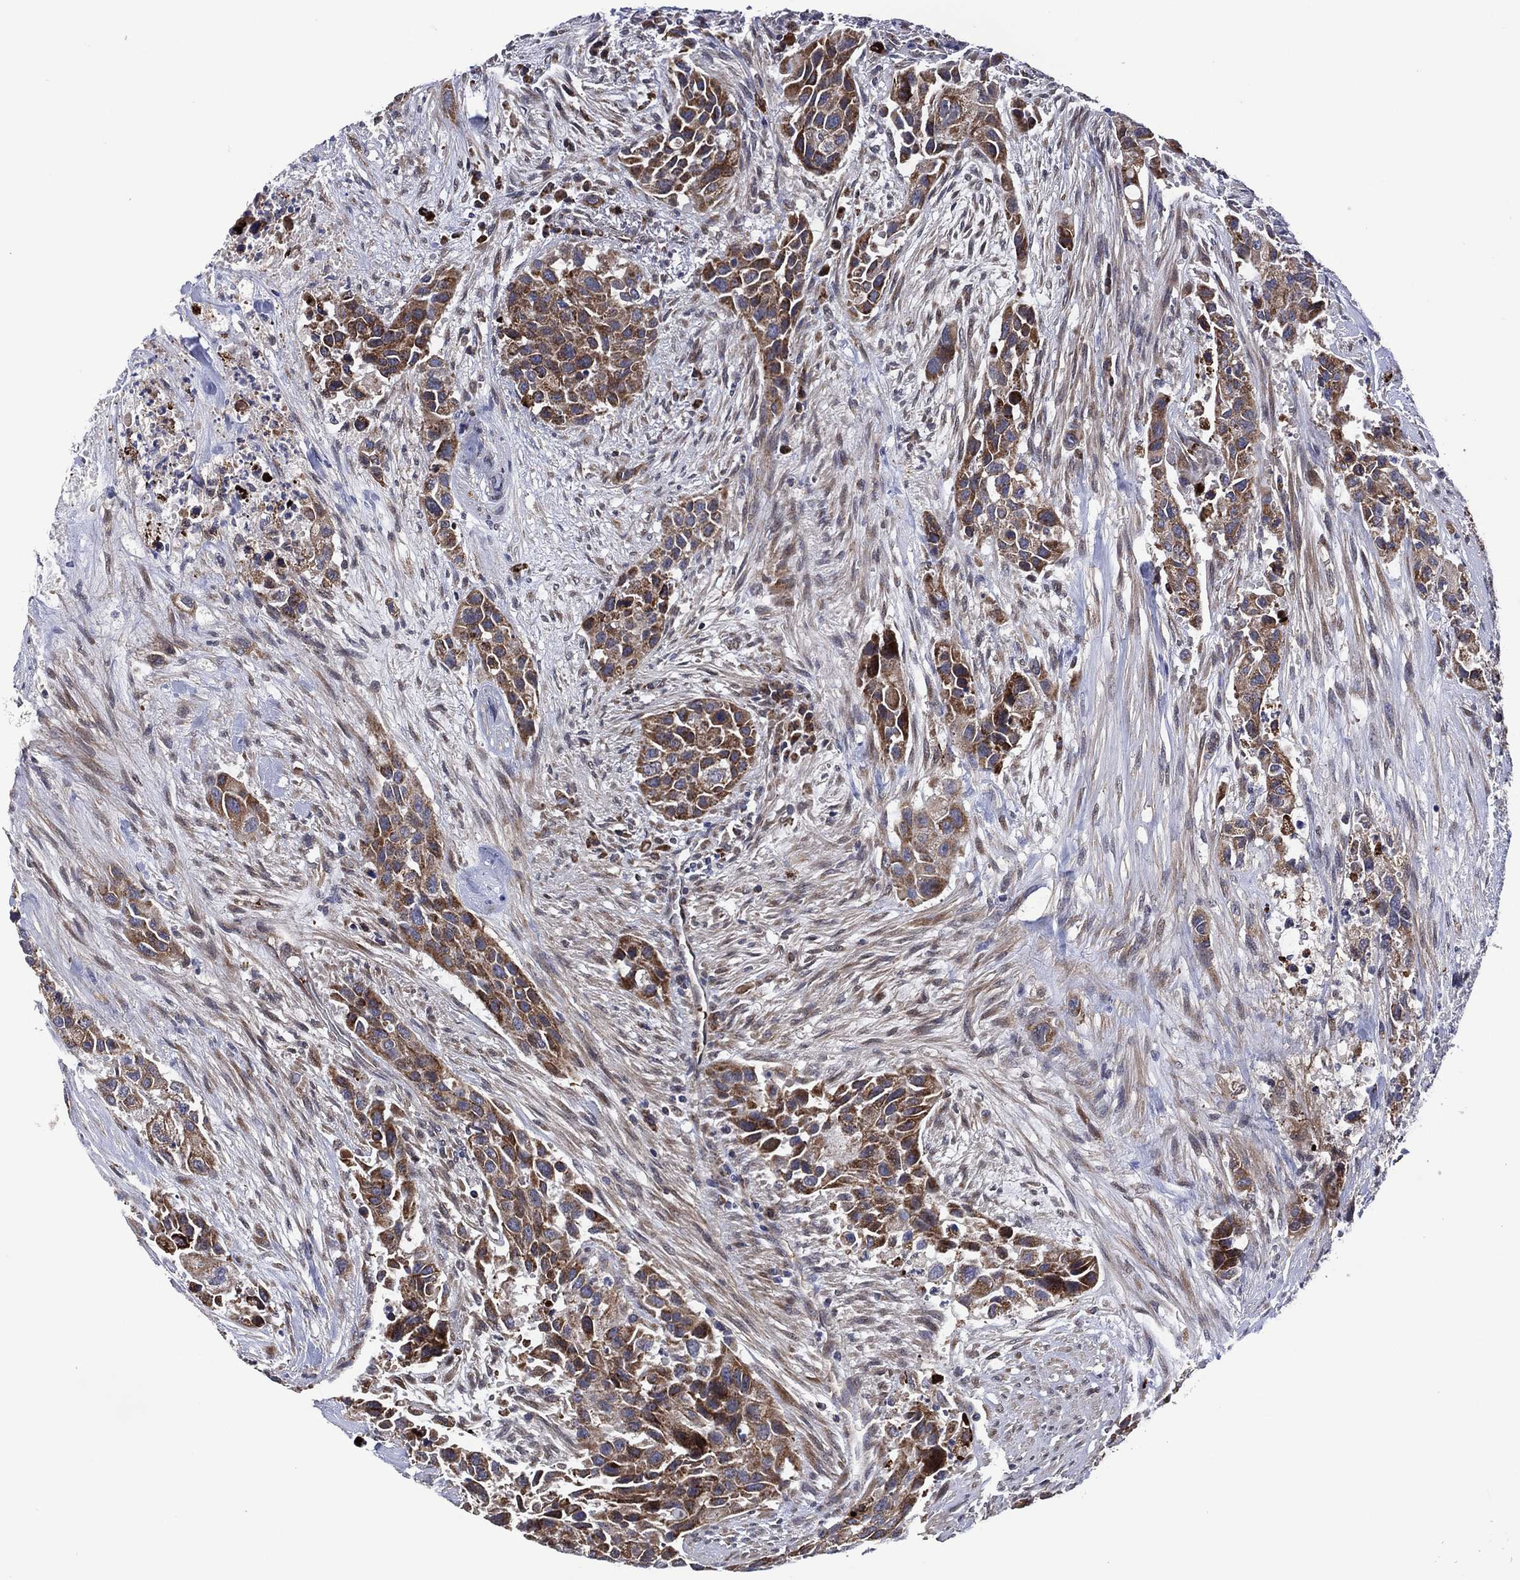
{"staining": {"intensity": "moderate", "quantity": ">75%", "location": "cytoplasmic/membranous"}, "tissue": "urothelial cancer", "cell_type": "Tumor cells", "image_type": "cancer", "snomed": [{"axis": "morphology", "description": "Urothelial carcinoma, High grade"}, {"axis": "topography", "description": "Urinary bladder"}], "caption": "DAB immunohistochemical staining of human urothelial carcinoma (high-grade) exhibits moderate cytoplasmic/membranous protein positivity in approximately >75% of tumor cells.", "gene": "HTD2", "patient": {"sex": "female", "age": 73}}